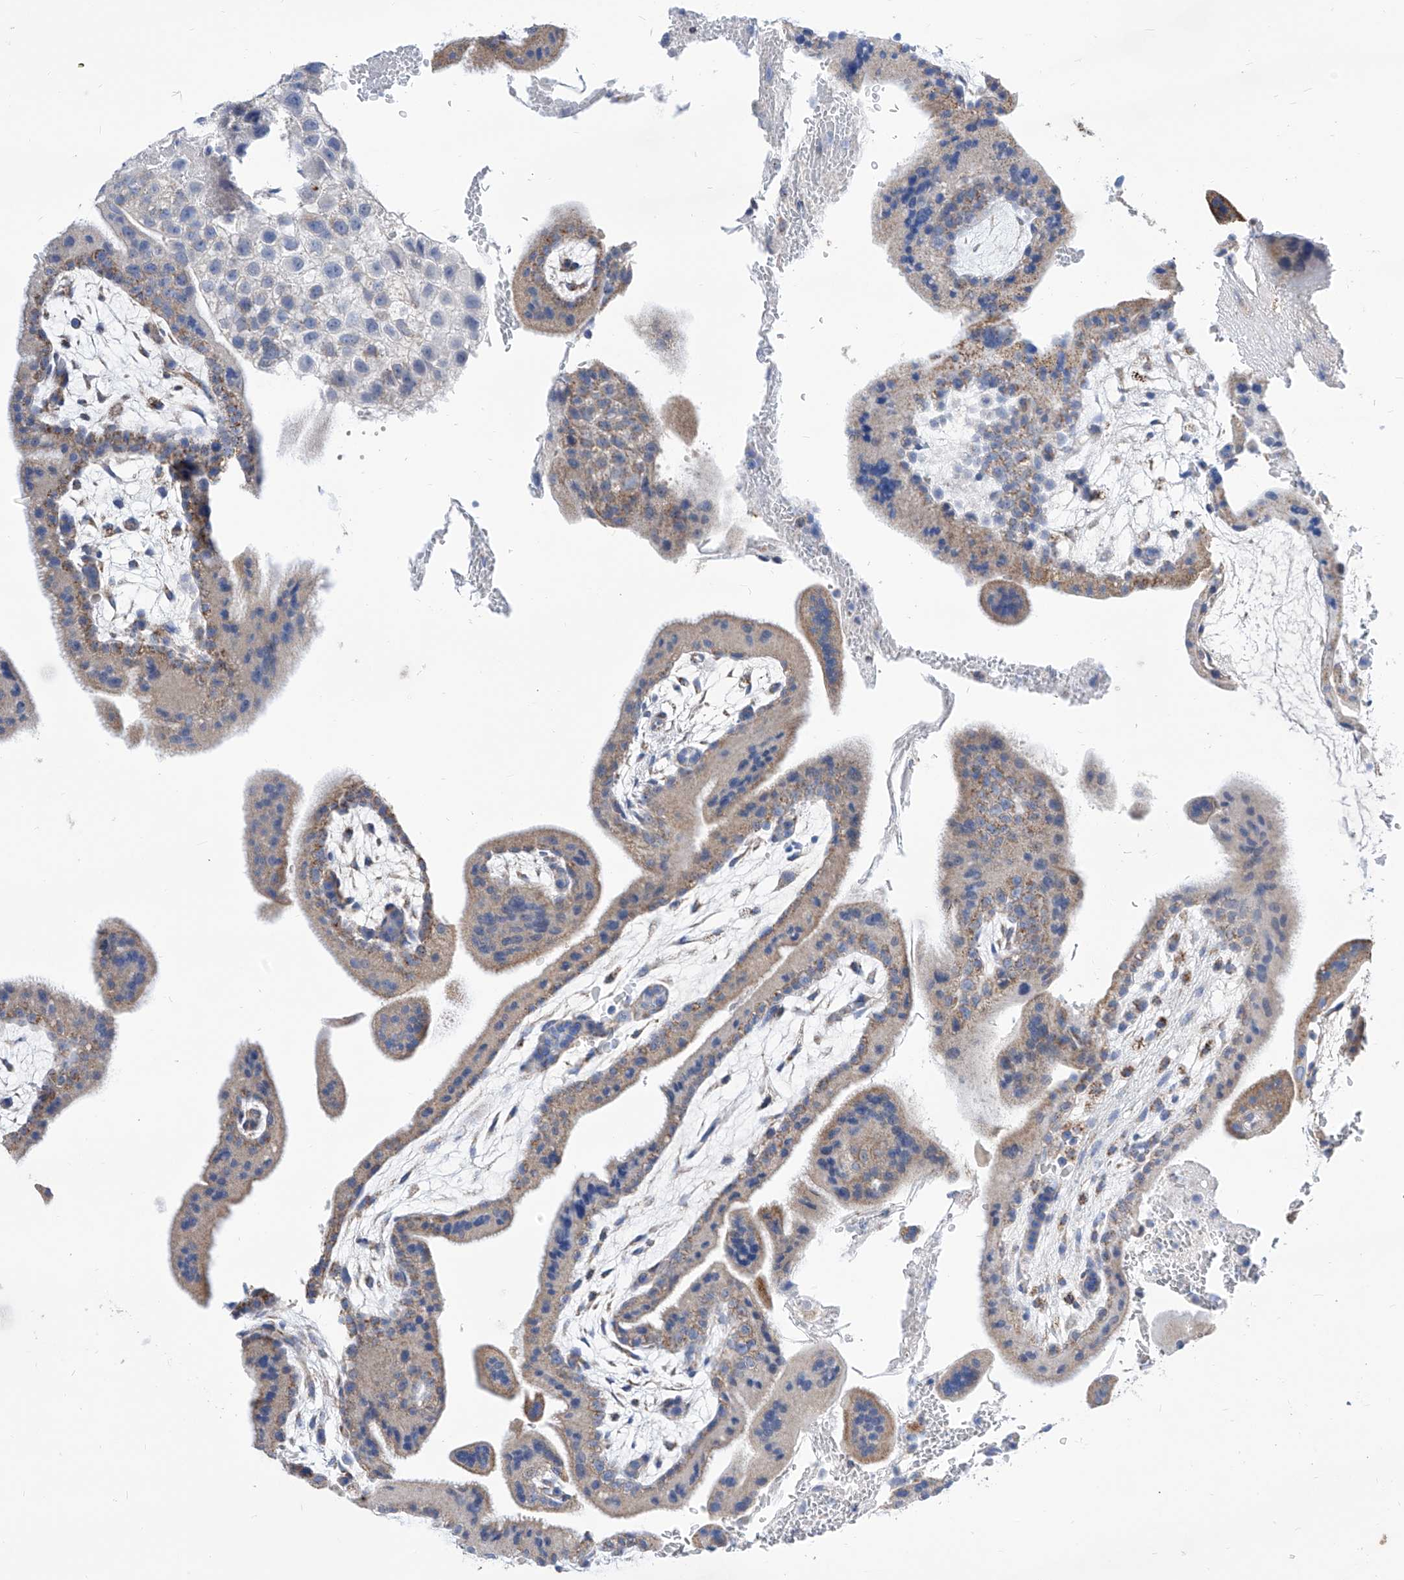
{"staining": {"intensity": "negative", "quantity": "none", "location": "none"}, "tissue": "placenta", "cell_type": "Decidual cells", "image_type": "normal", "snomed": [{"axis": "morphology", "description": "Normal tissue, NOS"}, {"axis": "topography", "description": "Placenta"}], "caption": "An immunohistochemistry image of unremarkable placenta is shown. There is no staining in decidual cells of placenta.", "gene": "SRBD1", "patient": {"sex": "female", "age": 35}}